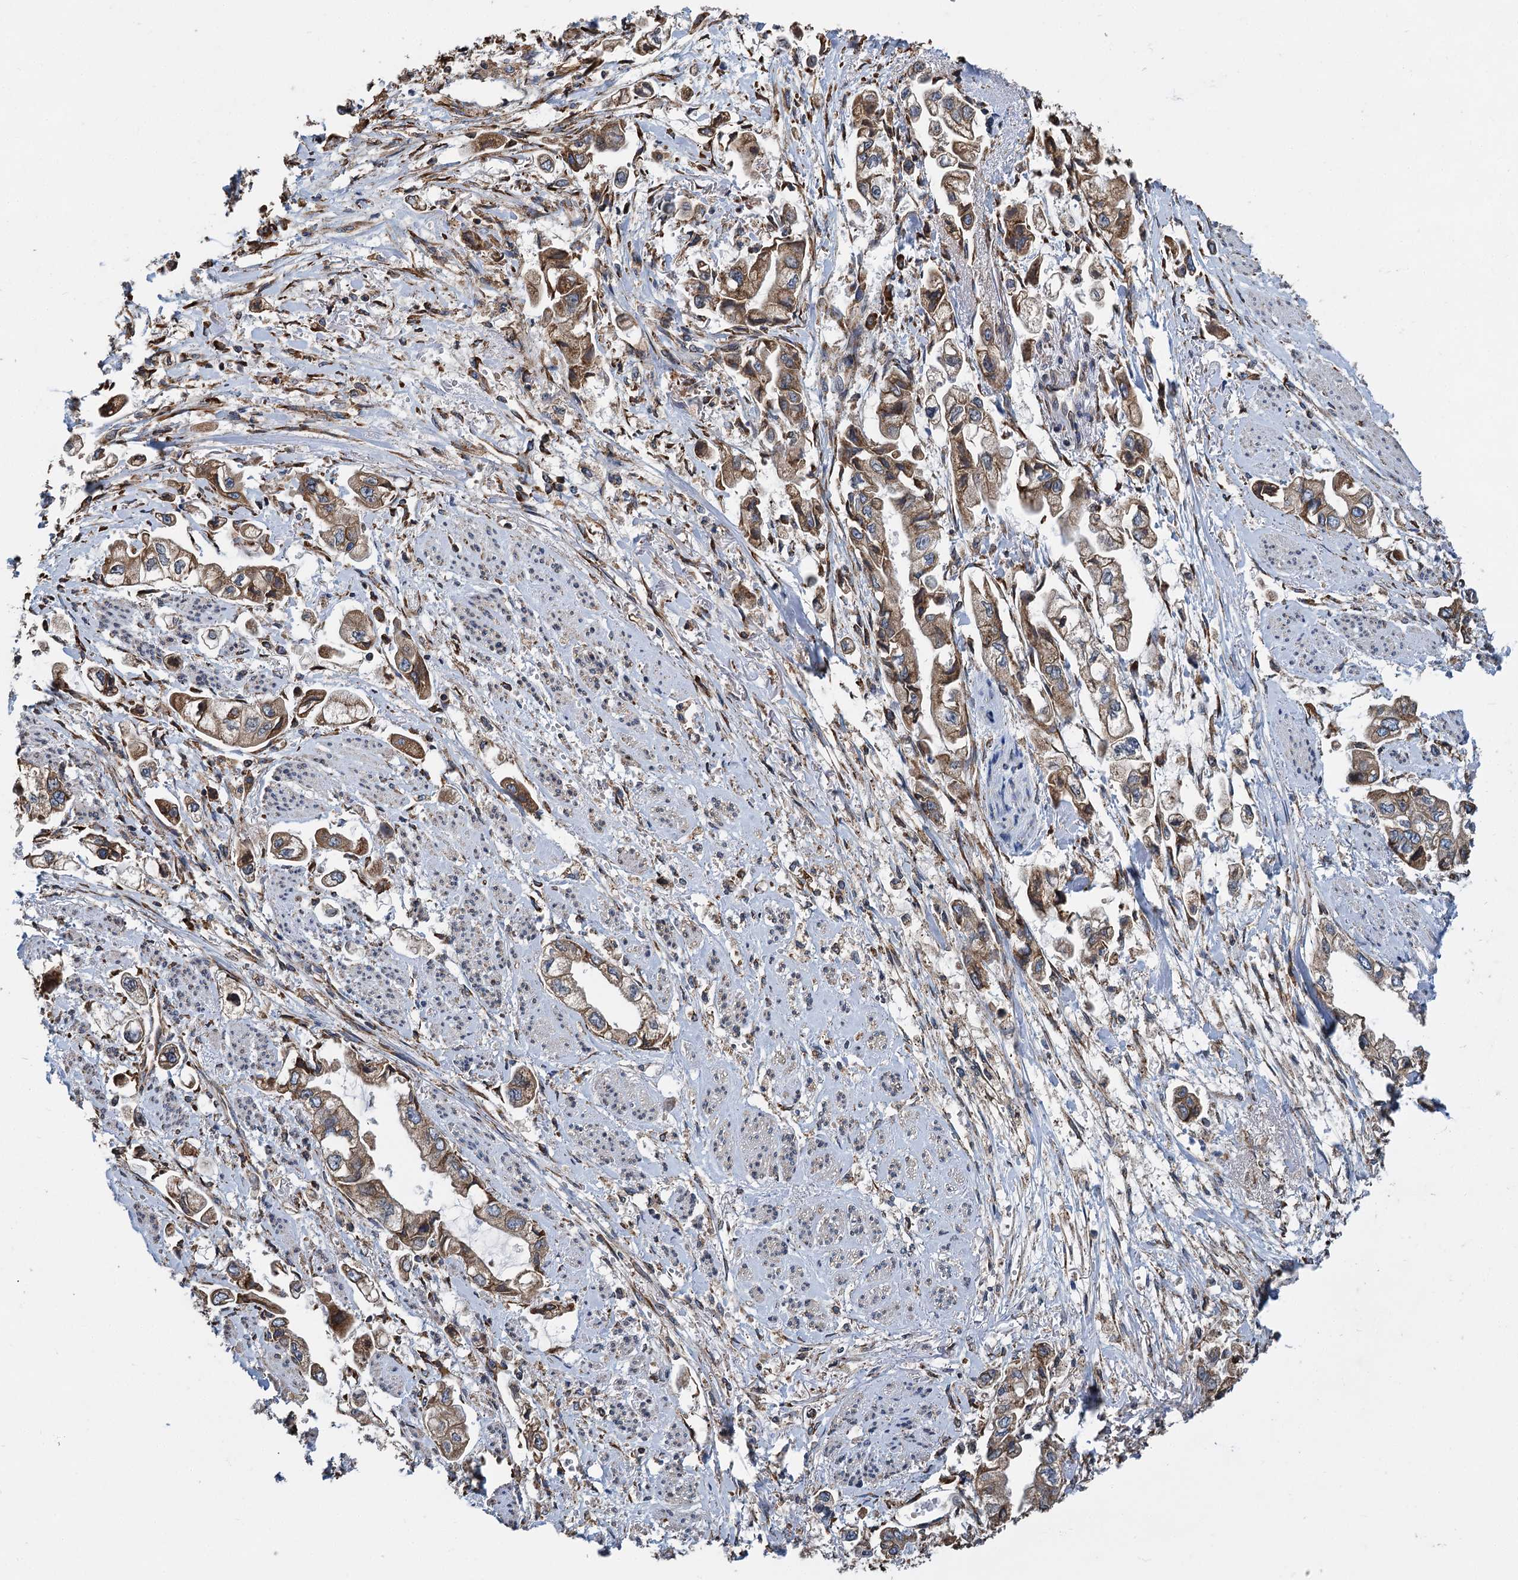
{"staining": {"intensity": "moderate", "quantity": ">75%", "location": "cytoplasmic/membranous"}, "tissue": "stomach cancer", "cell_type": "Tumor cells", "image_type": "cancer", "snomed": [{"axis": "morphology", "description": "Adenocarcinoma, NOS"}, {"axis": "topography", "description": "Stomach"}], "caption": "Tumor cells show moderate cytoplasmic/membranous expression in approximately >75% of cells in stomach cancer (adenocarcinoma).", "gene": "LINS1", "patient": {"sex": "male", "age": 62}}